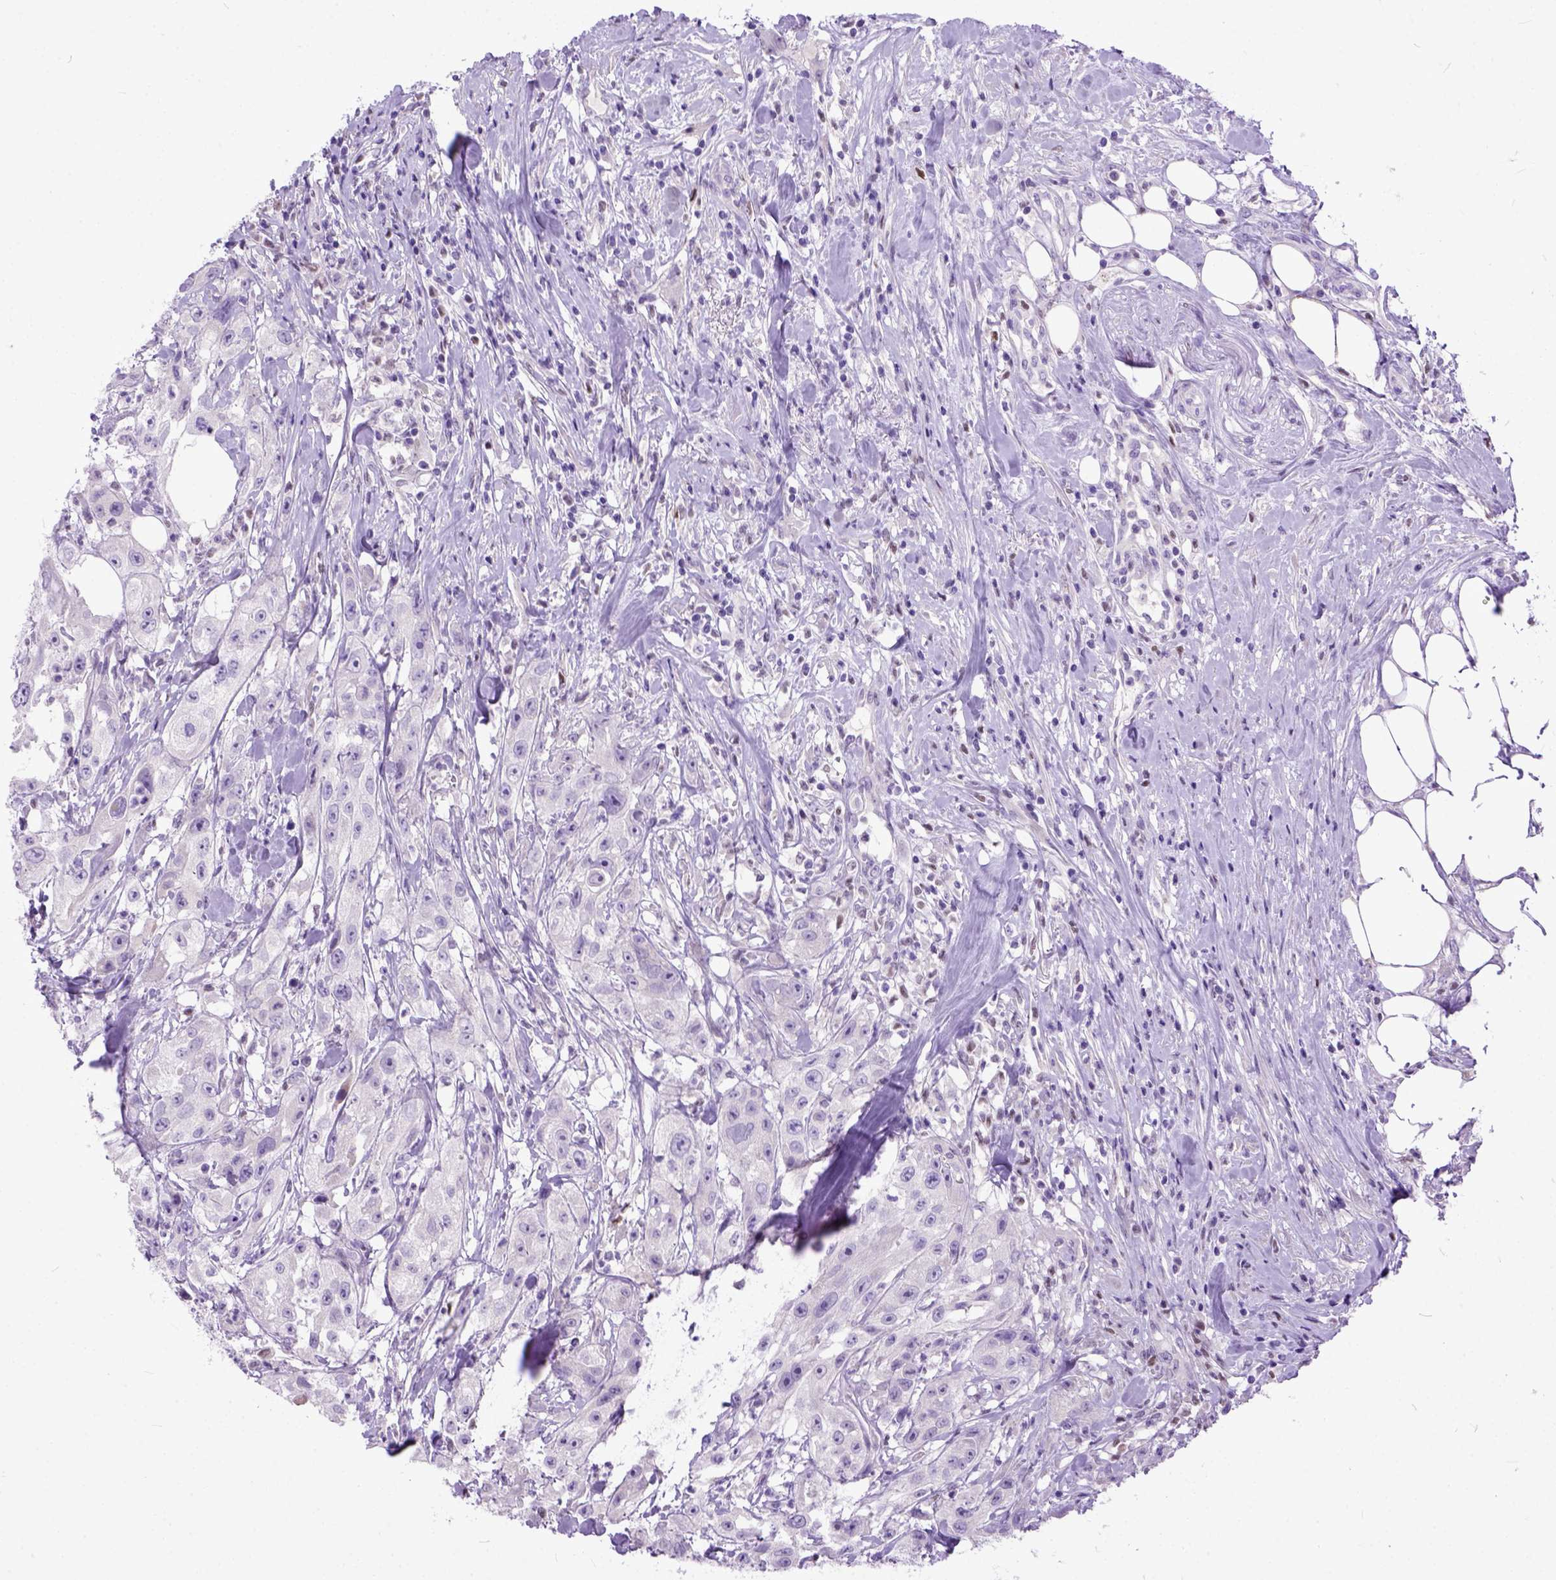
{"staining": {"intensity": "negative", "quantity": "none", "location": "none"}, "tissue": "urothelial cancer", "cell_type": "Tumor cells", "image_type": "cancer", "snomed": [{"axis": "morphology", "description": "Urothelial carcinoma, High grade"}, {"axis": "topography", "description": "Urinary bladder"}], "caption": "A histopathology image of urothelial cancer stained for a protein demonstrates no brown staining in tumor cells. Nuclei are stained in blue.", "gene": "CRB1", "patient": {"sex": "male", "age": 79}}